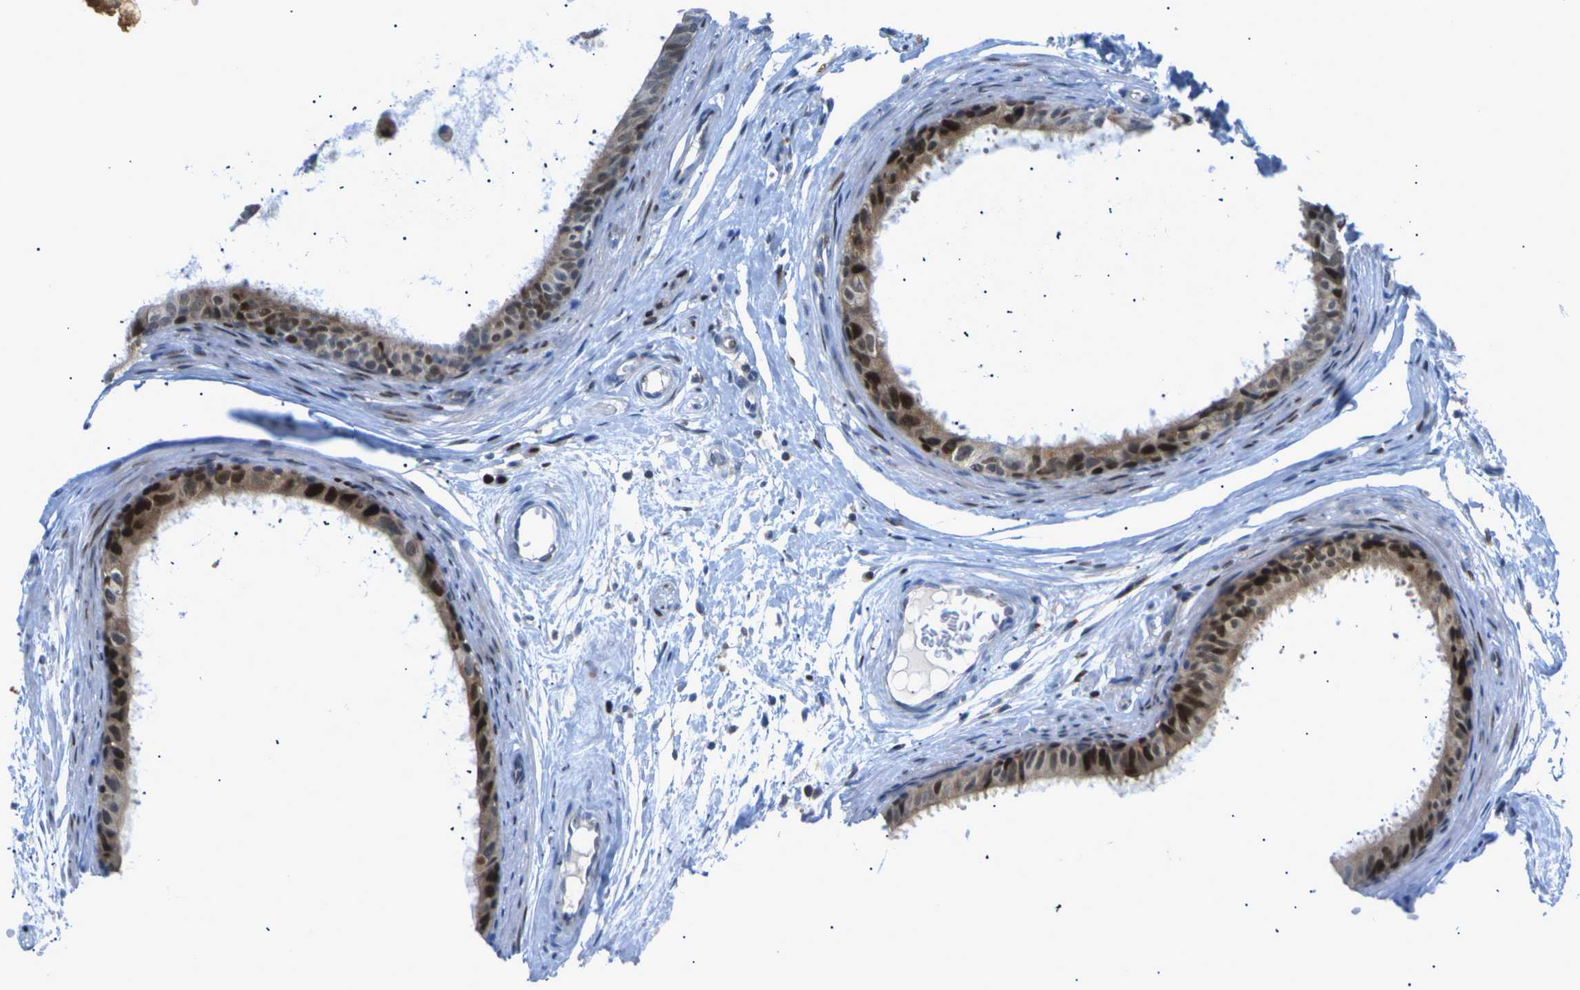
{"staining": {"intensity": "strong", "quantity": "<25%", "location": "cytoplasmic/membranous,nuclear"}, "tissue": "epididymis", "cell_type": "Glandular cells", "image_type": "normal", "snomed": [{"axis": "morphology", "description": "Normal tissue, NOS"}, {"axis": "morphology", "description": "Inflammation, NOS"}, {"axis": "topography", "description": "Epididymis"}], "caption": "The photomicrograph shows immunohistochemical staining of unremarkable epididymis. There is strong cytoplasmic/membranous,nuclear positivity is present in approximately <25% of glandular cells. (Stains: DAB in brown, nuclei in blue, Microscopy: brightfield microscopy at high magnification).", "gene": "RPS6KA3", "patient": {"sex": "male", "age": 85}}